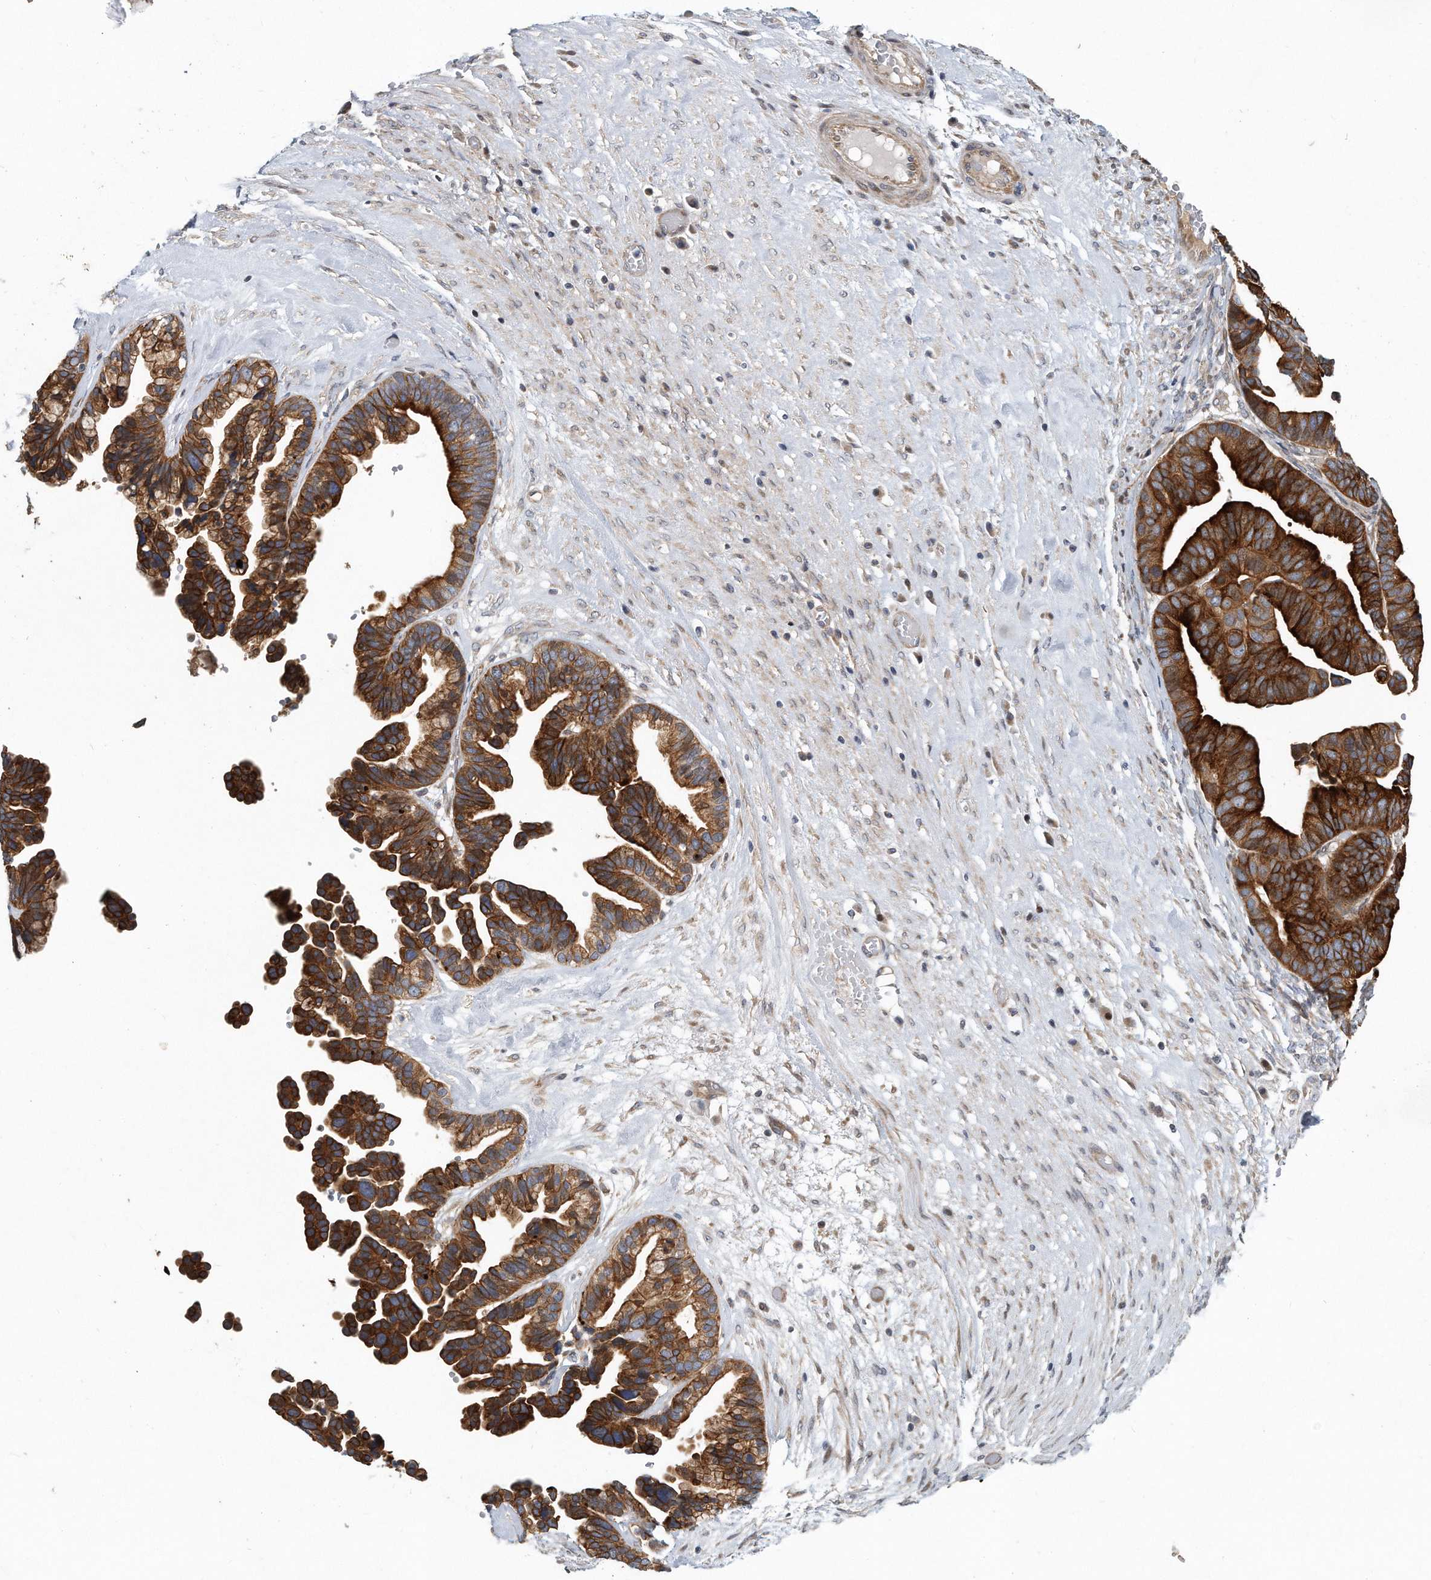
{"staining": {"intensity": "strong", "quantity": ">75%", "location": "cytoplasmic/membranous"}, "tissue": "ovarian cancer", "cell_type": "Tumor cells", "image_type": "cancer", "snomed": [{"axis": "morphology", "description": "Cystadenocarcinoma, serous, NOS"}, {"axis": "topography", "description": "Ovary"}], "caption": "The micrograph exhibits a brown stain indicating the presence of a protein in the cytoplasmic/membranous of tumor cells in ovarian cancer.", "gene": "PCDH8", "patient": {"sex": "female", "age": 56}}